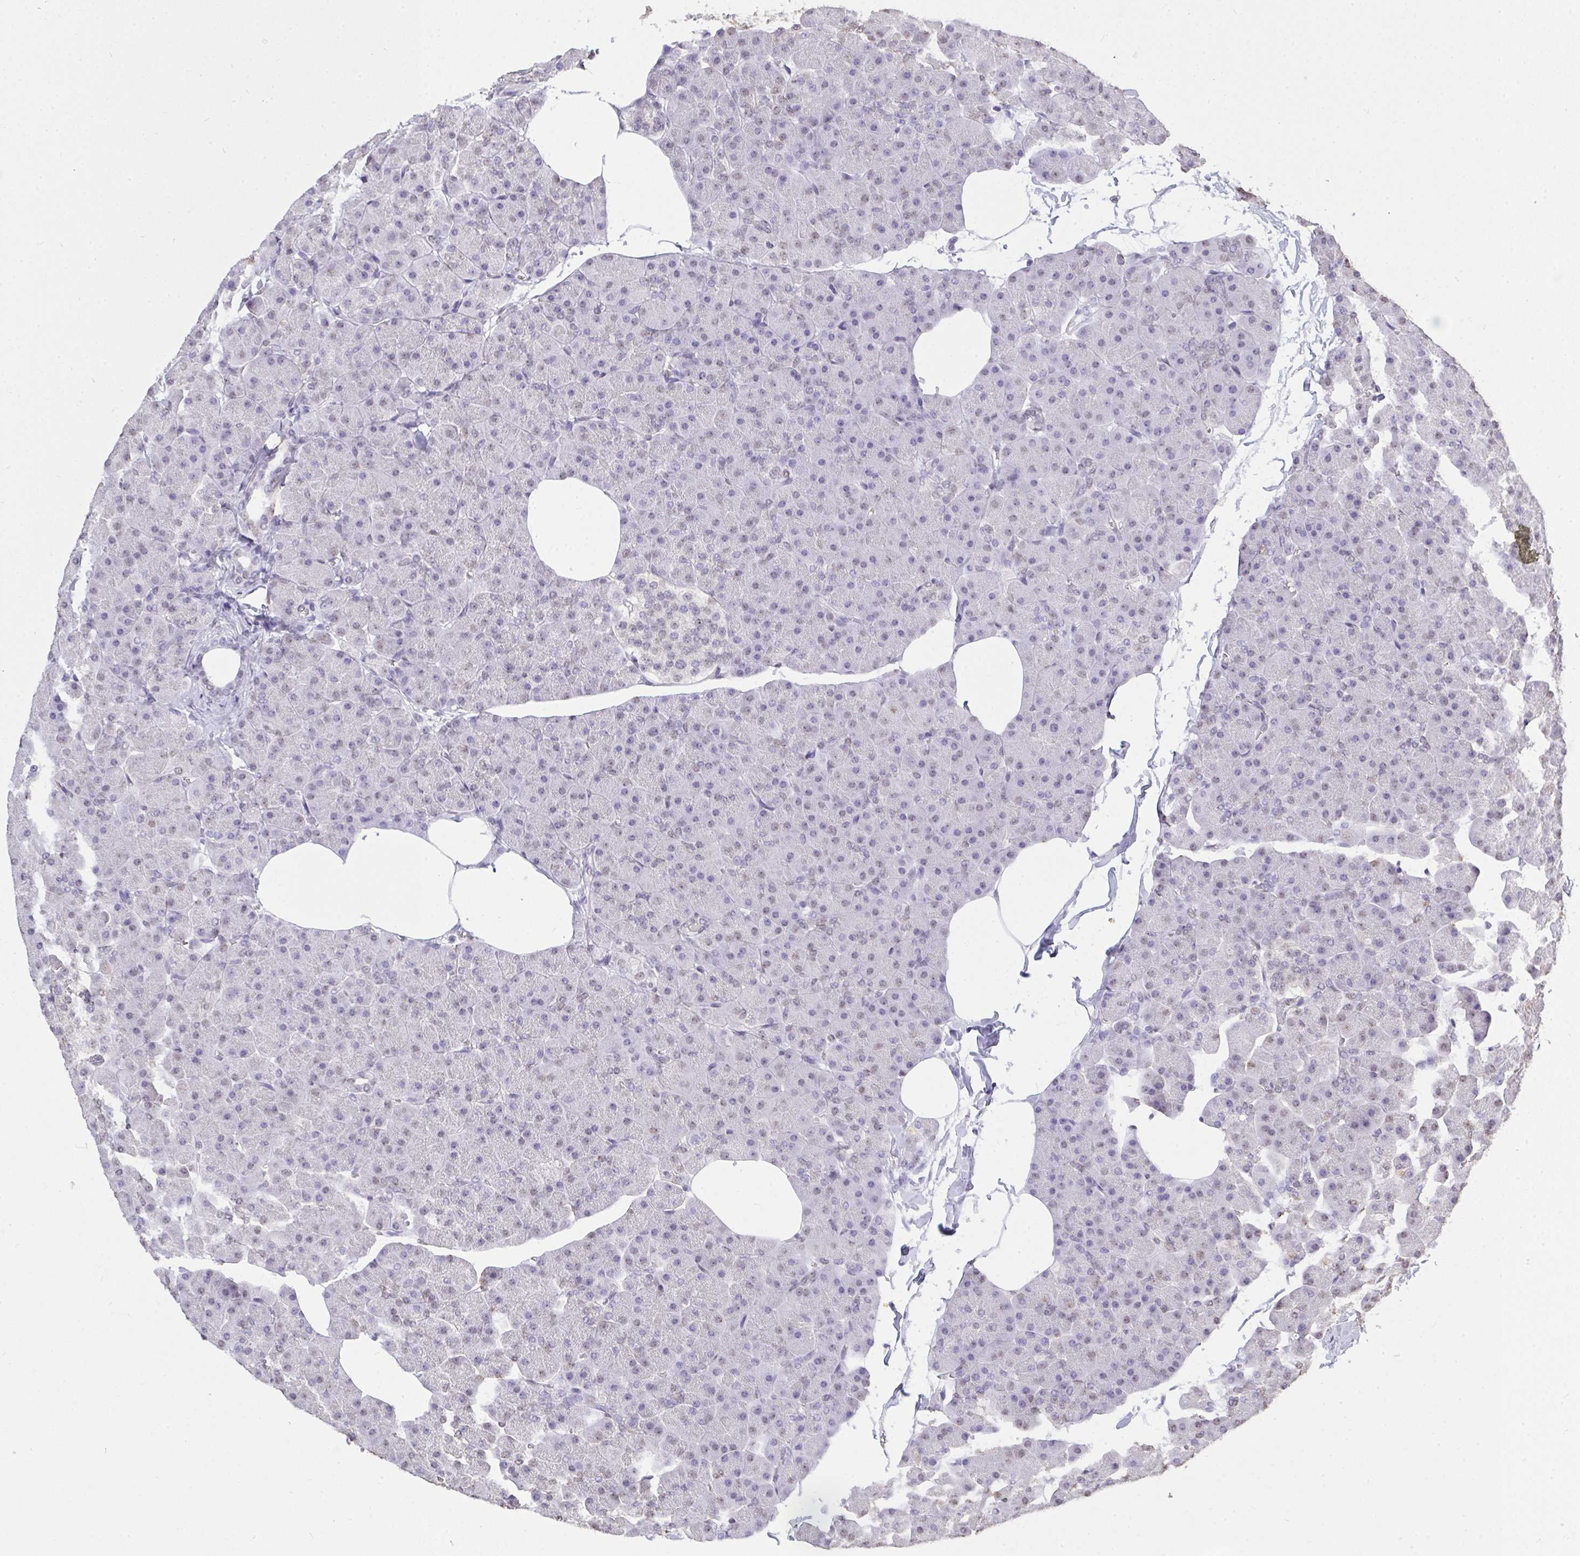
{"staining": {"intensity": "weak", "quantity": "25%-75%", "location": "nuclear"}, "tissue": "pancreas", "cell_type": "Exocrine glandular cells", "image_type": "normal", "snomed": [{"axis": "morphology", "description": "Normal tissue, NOS"}, {"axis": "topography", "description": "Pancreas"}], "caption": "Immunohistochemical staining of normal human pancreas exhibits low levels of weak nuclear expression in approximately 25%-75% of exocrine glandular cells. (DAB = brown stain, brightfield microscopy at high magnification).", "gene": "SEMA6B", "patient": {"sex": "male", "age": 35}}